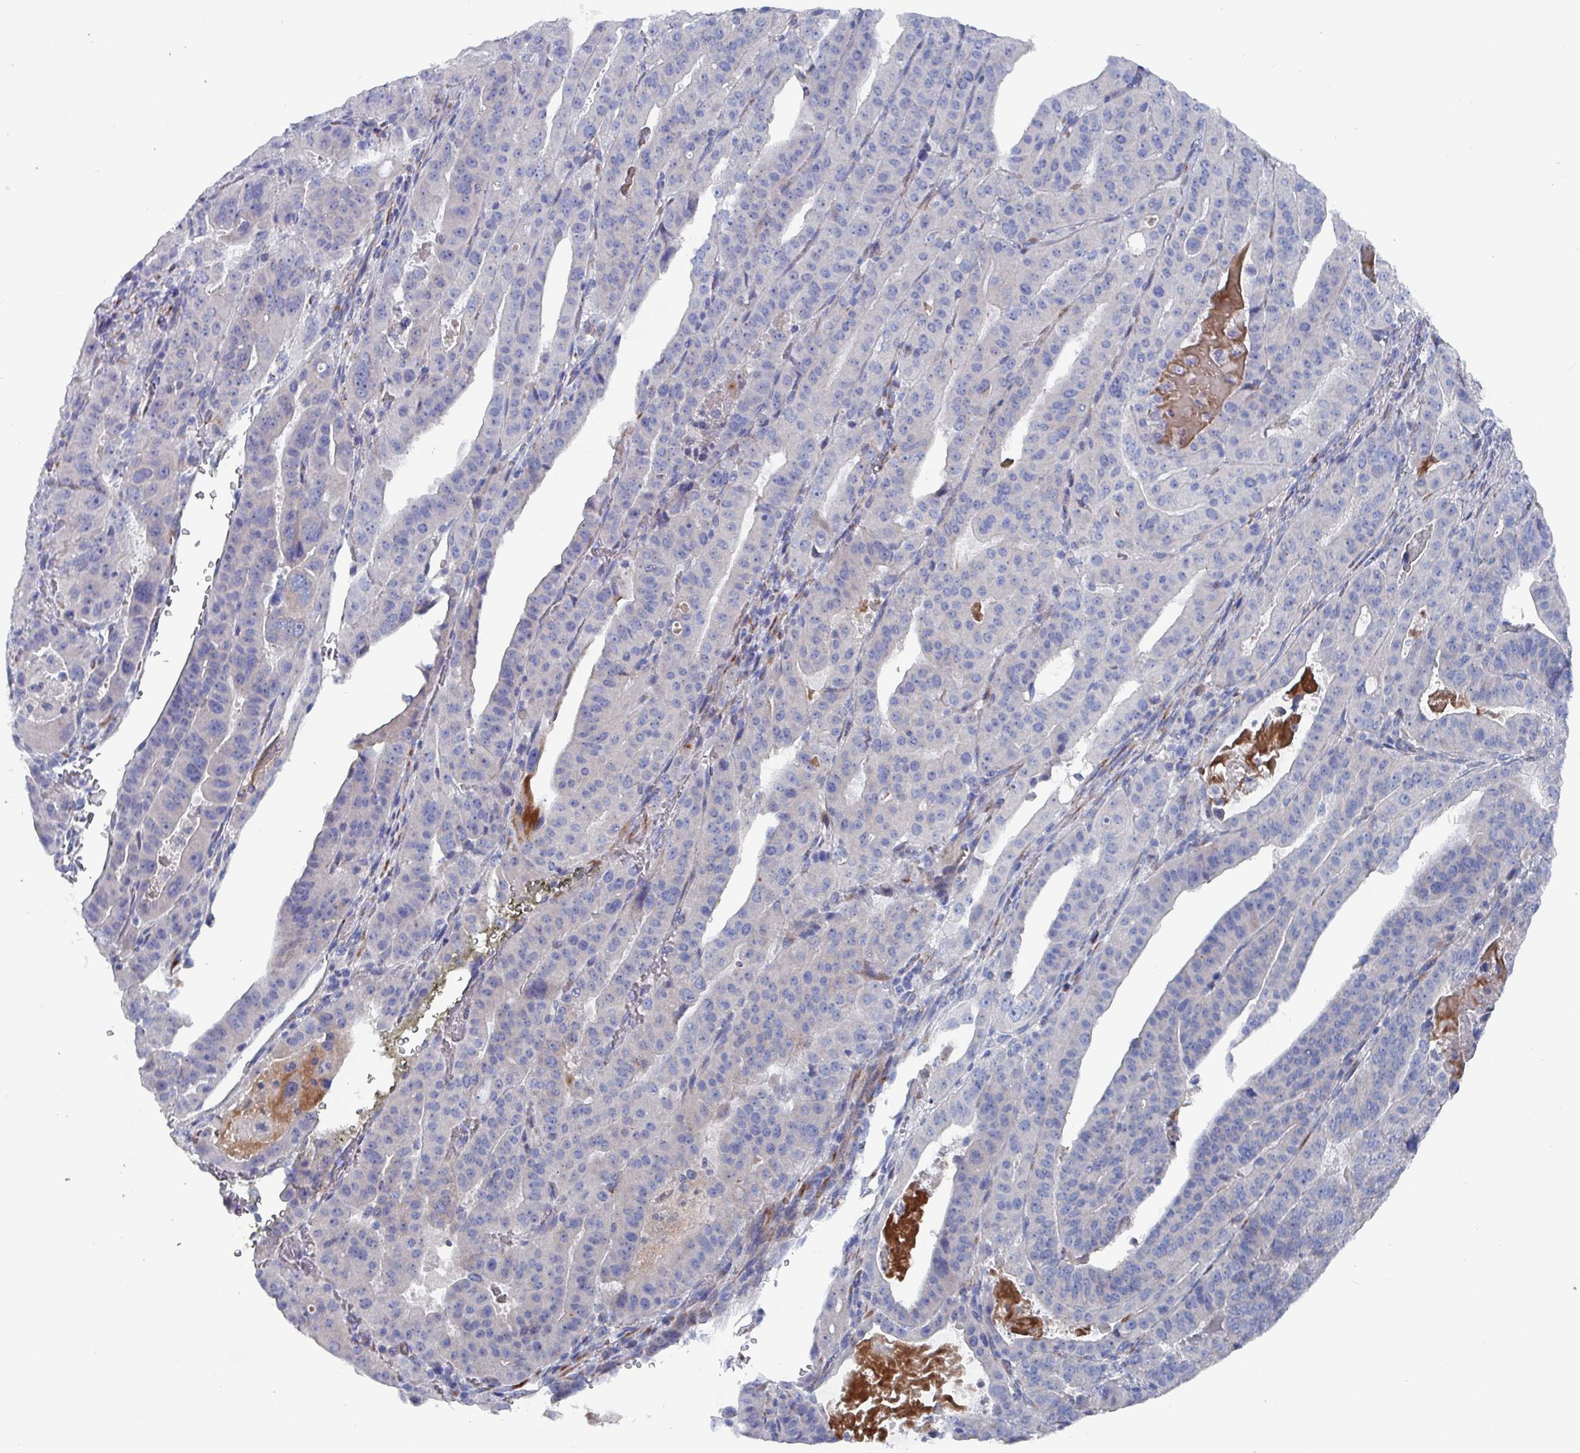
{"staining": {"intensity": "negative", "quantity": "none", "location": "none"}, "tissue": "stomach cancer", "cell_type": "Tumor cells", "image_type": "cancer", "snomed": [{"axis": "morphology", "description": "Adenocarcinoma, NOS"}, {"axis": "topography", "description": "Stomach"}], "caption": "Immunohistochemistry (IHC) photomicrograph of human stomach cancer (adenocarcinoma) stained for a protein (brown), which demonstrates no positivity in tumor cells.", "gene": "DRD5", "patient": {"sex": "male", "age": 48}}